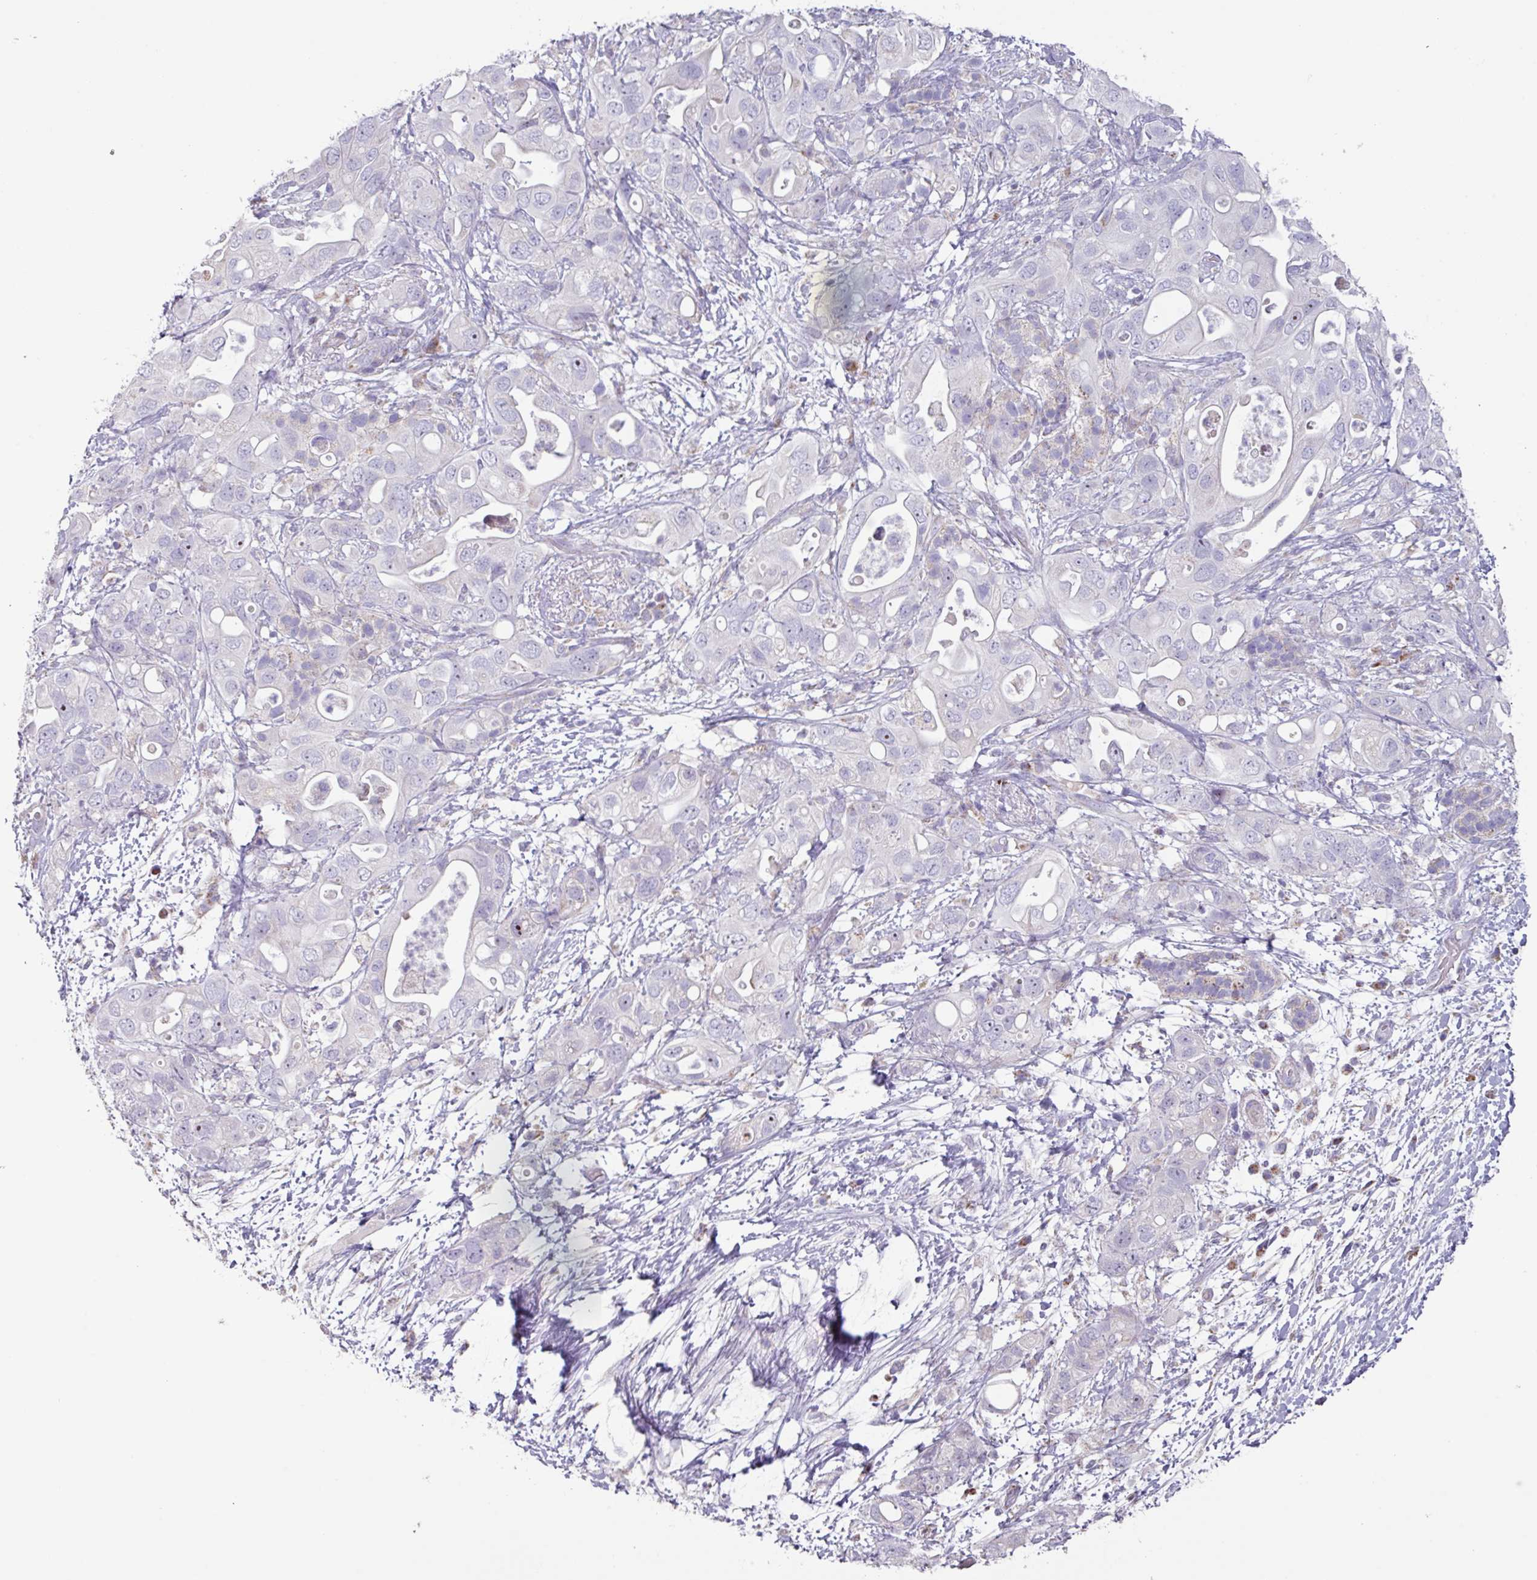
{"staining": {"intensity": "negative", "quantity": "none", "location": "none"}, "tissue": "pancreatic cancer", "cell_type": "Tumor cells", "image_type": "cancer", "snomed": [{"axis": "morphology", "description": "Adenocarcinoma, NOS"}, {"axis": "topography", "description": "Pancreas"}], "caption": "Immunohistochemistry of pancreatic cancer (adenocarcinoma) reveals no expression in tumor cells. The staining is performed using DAB brown chromogen with nuclei counter-stained in using hematoxylin.", "gene": "MT-ND4", "patient": {"sex": "female", "age": 72}}